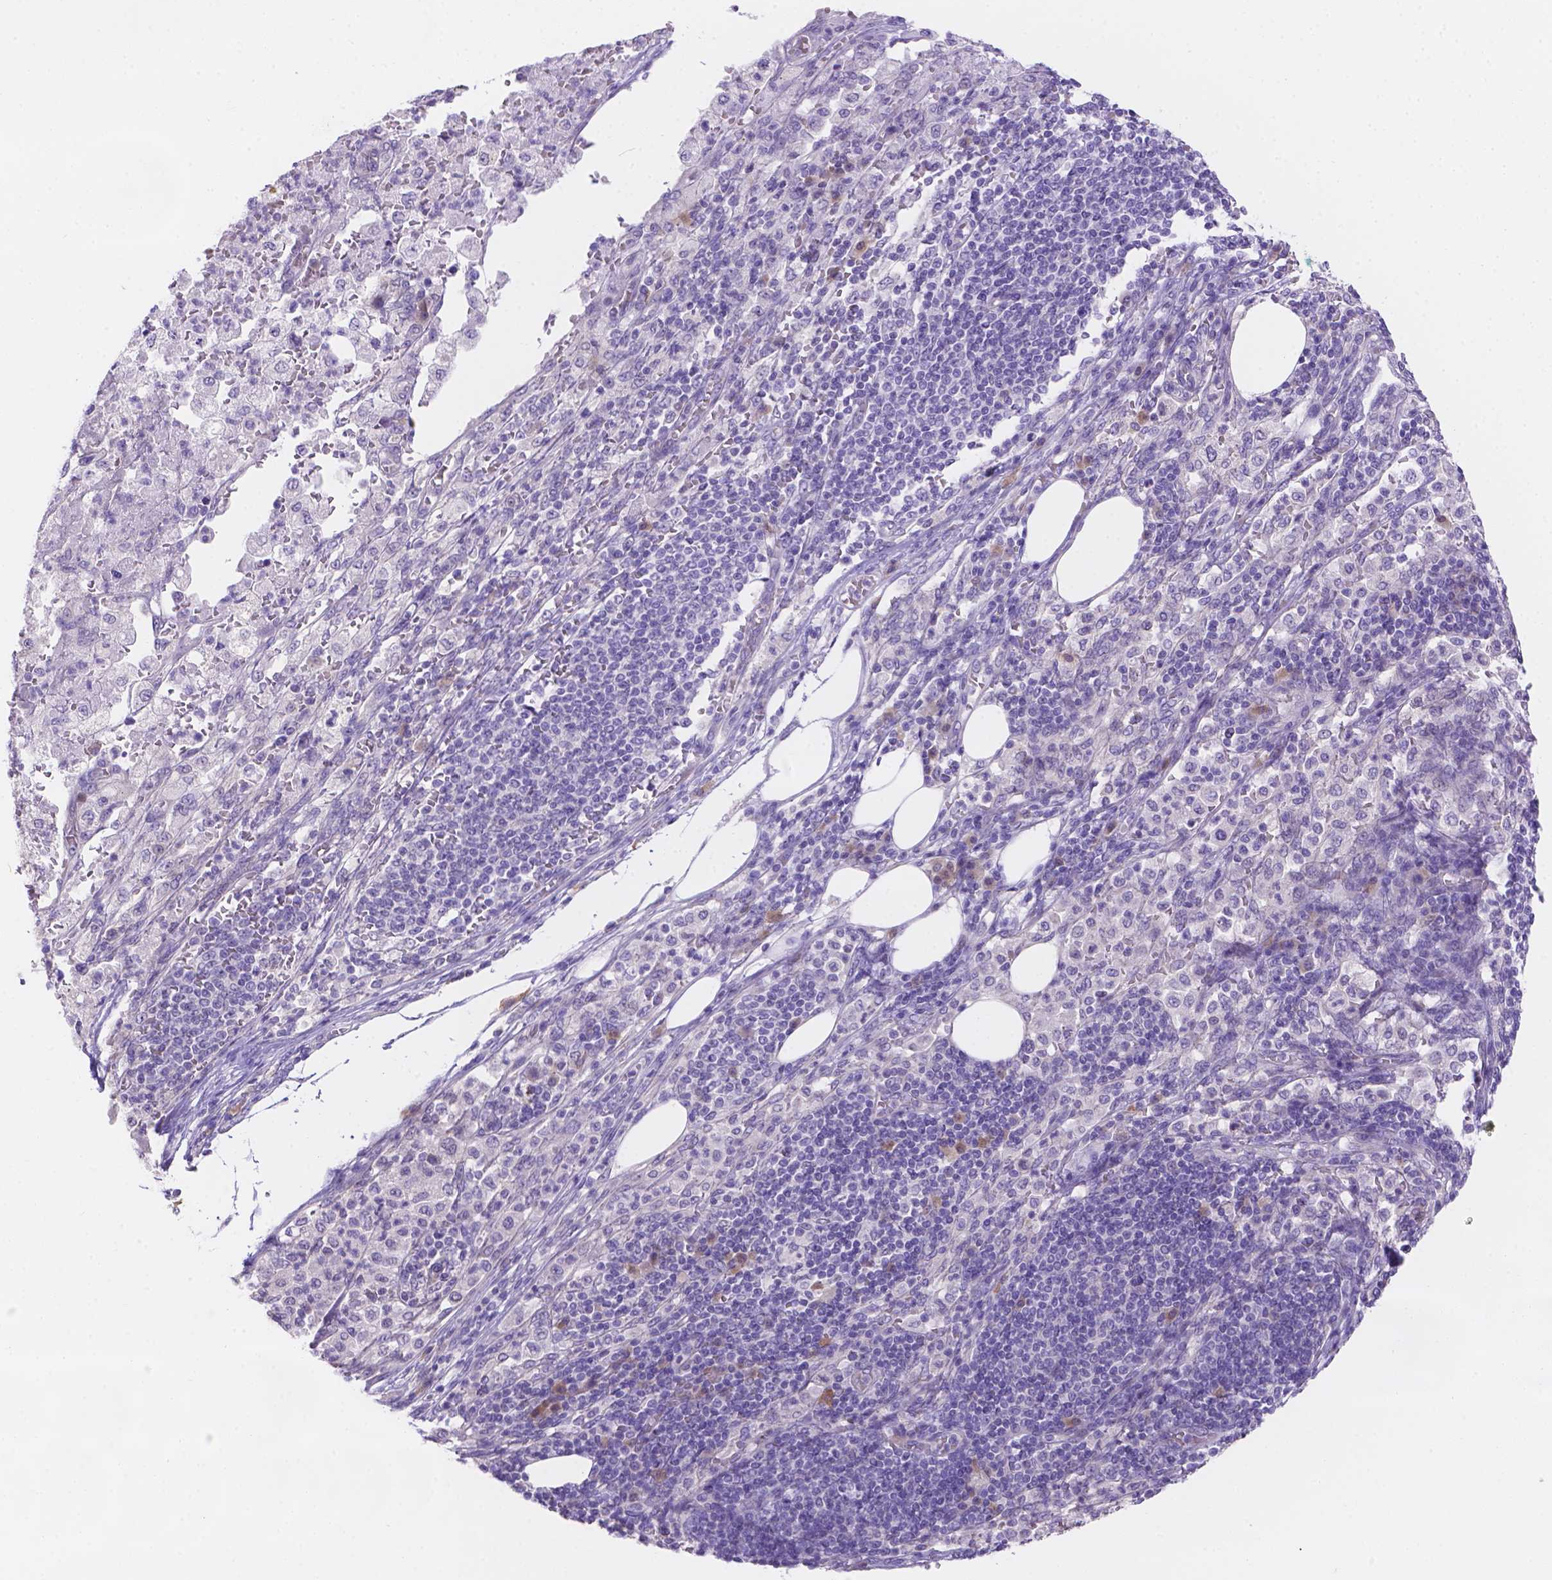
{"staining": {"intensity": "negative", "quantity": "none", "location": "none"}, "tissue": "pancreatic cancer", "cell_type": "Tumor cells", "image_type": "cancer", "snomed": [{"axis": "morphology", "description": "Adenocarcinoma, NOS"}, {"axis": "topography", "description": "Pancreas"}], "caption": "The IHC micrograph has no significant positivity in tumor cells of pancreatic cancer tissue.", "gene": "CD96", "patient": {"sex": "female", "age": 61}}